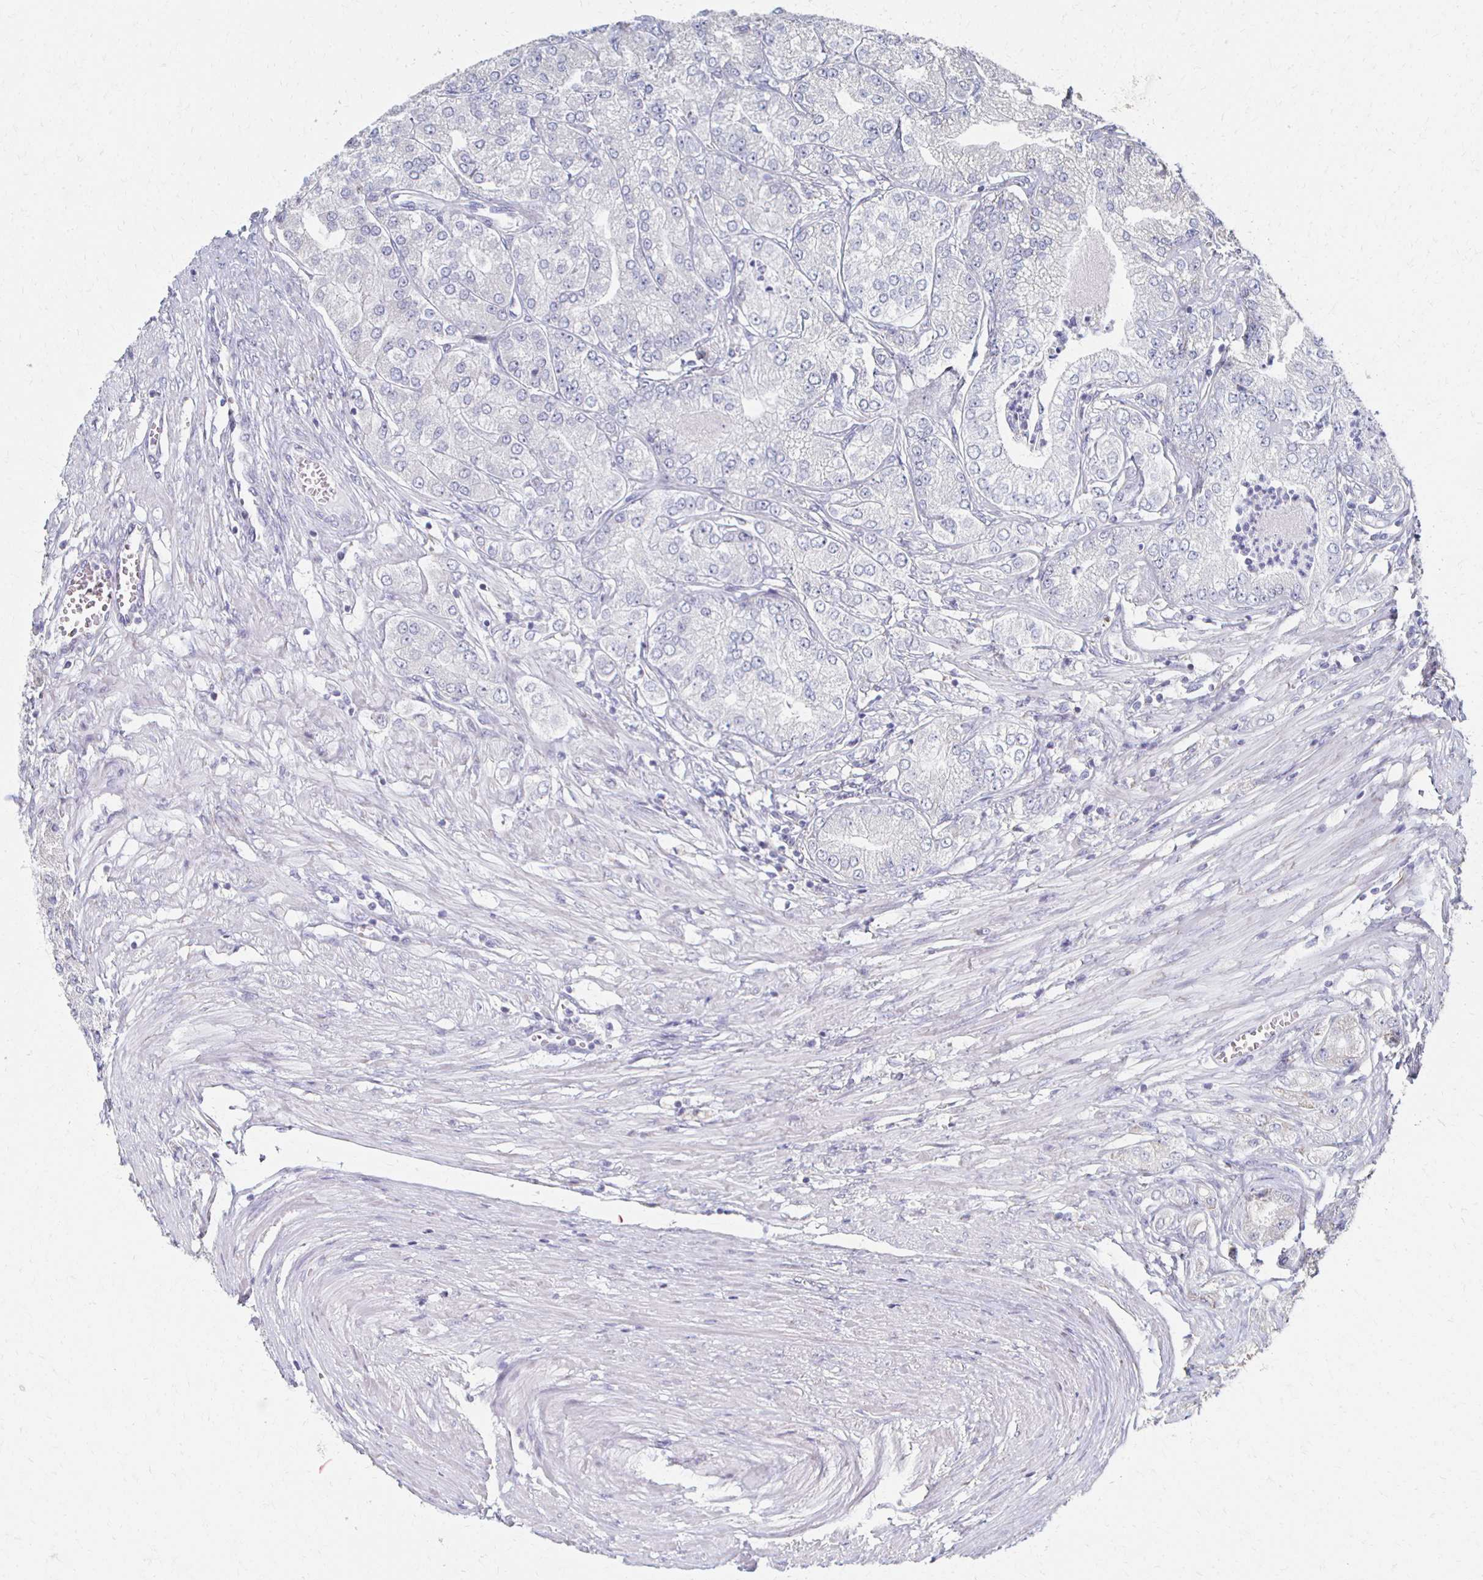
{"staining": {"intensity": "negative", "quantity": "none", "location": "none"}, "tissue": "prostate cancer", "cell_type": "Tumor cells", "image_type": "cancer", "snomed": [{"axis": "morphology", "description": "Adenocarcinoma, High grade"}, {"axis": "topography", "description": "Prostate"}], "caption": "High-grade adenocarcinoma (prostate) was stained to show a protein in brown. There is no significant positivity in tumor cells.", "gene": "ATP1A3", "patient": {"sex": "male", "age": 61}}